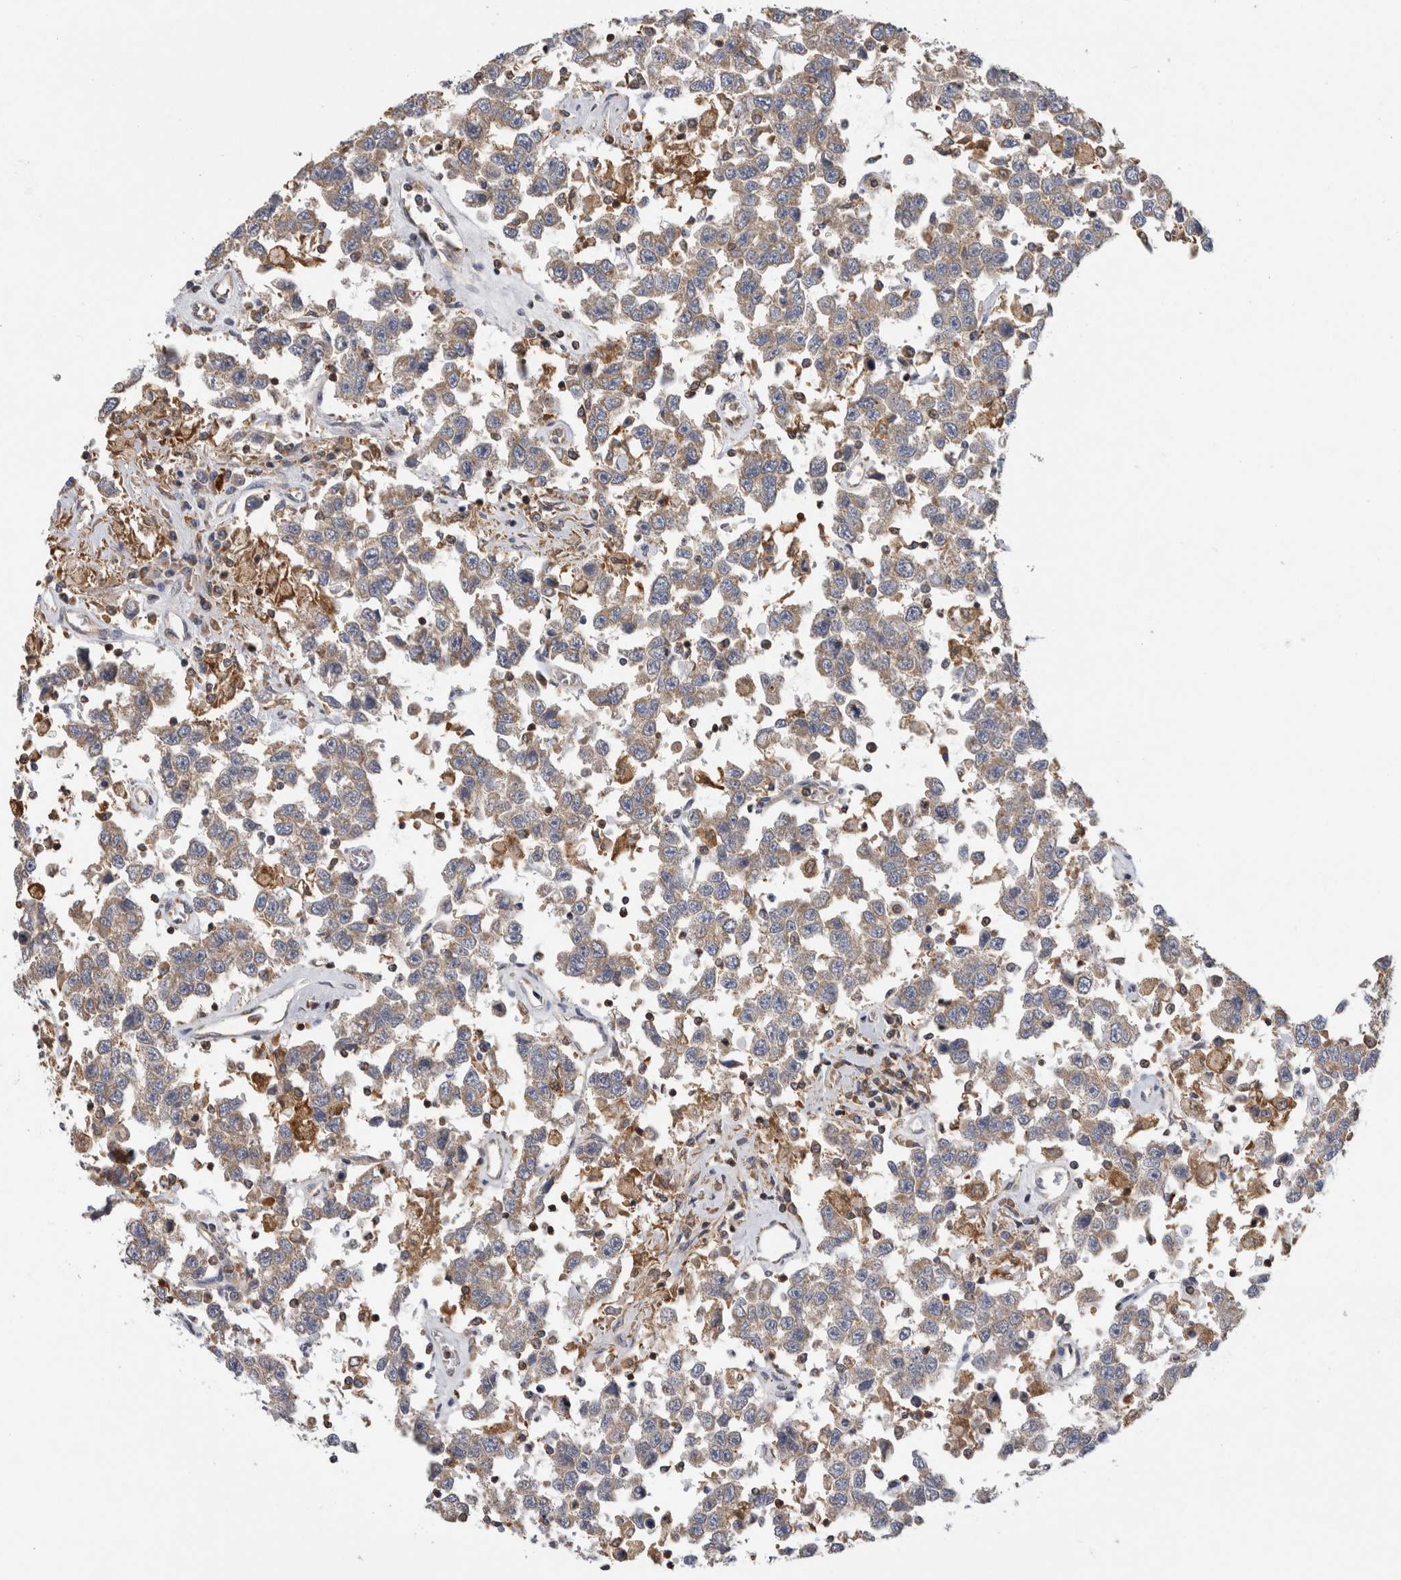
{"staining": {"intensity": "weak", "quantity": ">75%", "location": "cytoplasmic/membranous"}, "tissue": "testis cancer", "cell_type": "Tumor cells", "image_type": "cancer", "snomed": [{"axis": "morphology", "description": "Seminoma, NOS"}, {"axis": "topography", "description": "Testis"}], "caption": "Testis cancer tissue exhibits weak cytoplasmic/membranous positivity in approximately >75% of tumor cells, visualized by immunohistochemistry. The staining was performed using DAB (3,3'-diaminobenzidine), with brown indicating positive protein expression. Nuclei are stained blue with hematoxylin.", "gene": "GRIK2", "patient": {"sex": "male", "age": 41}}